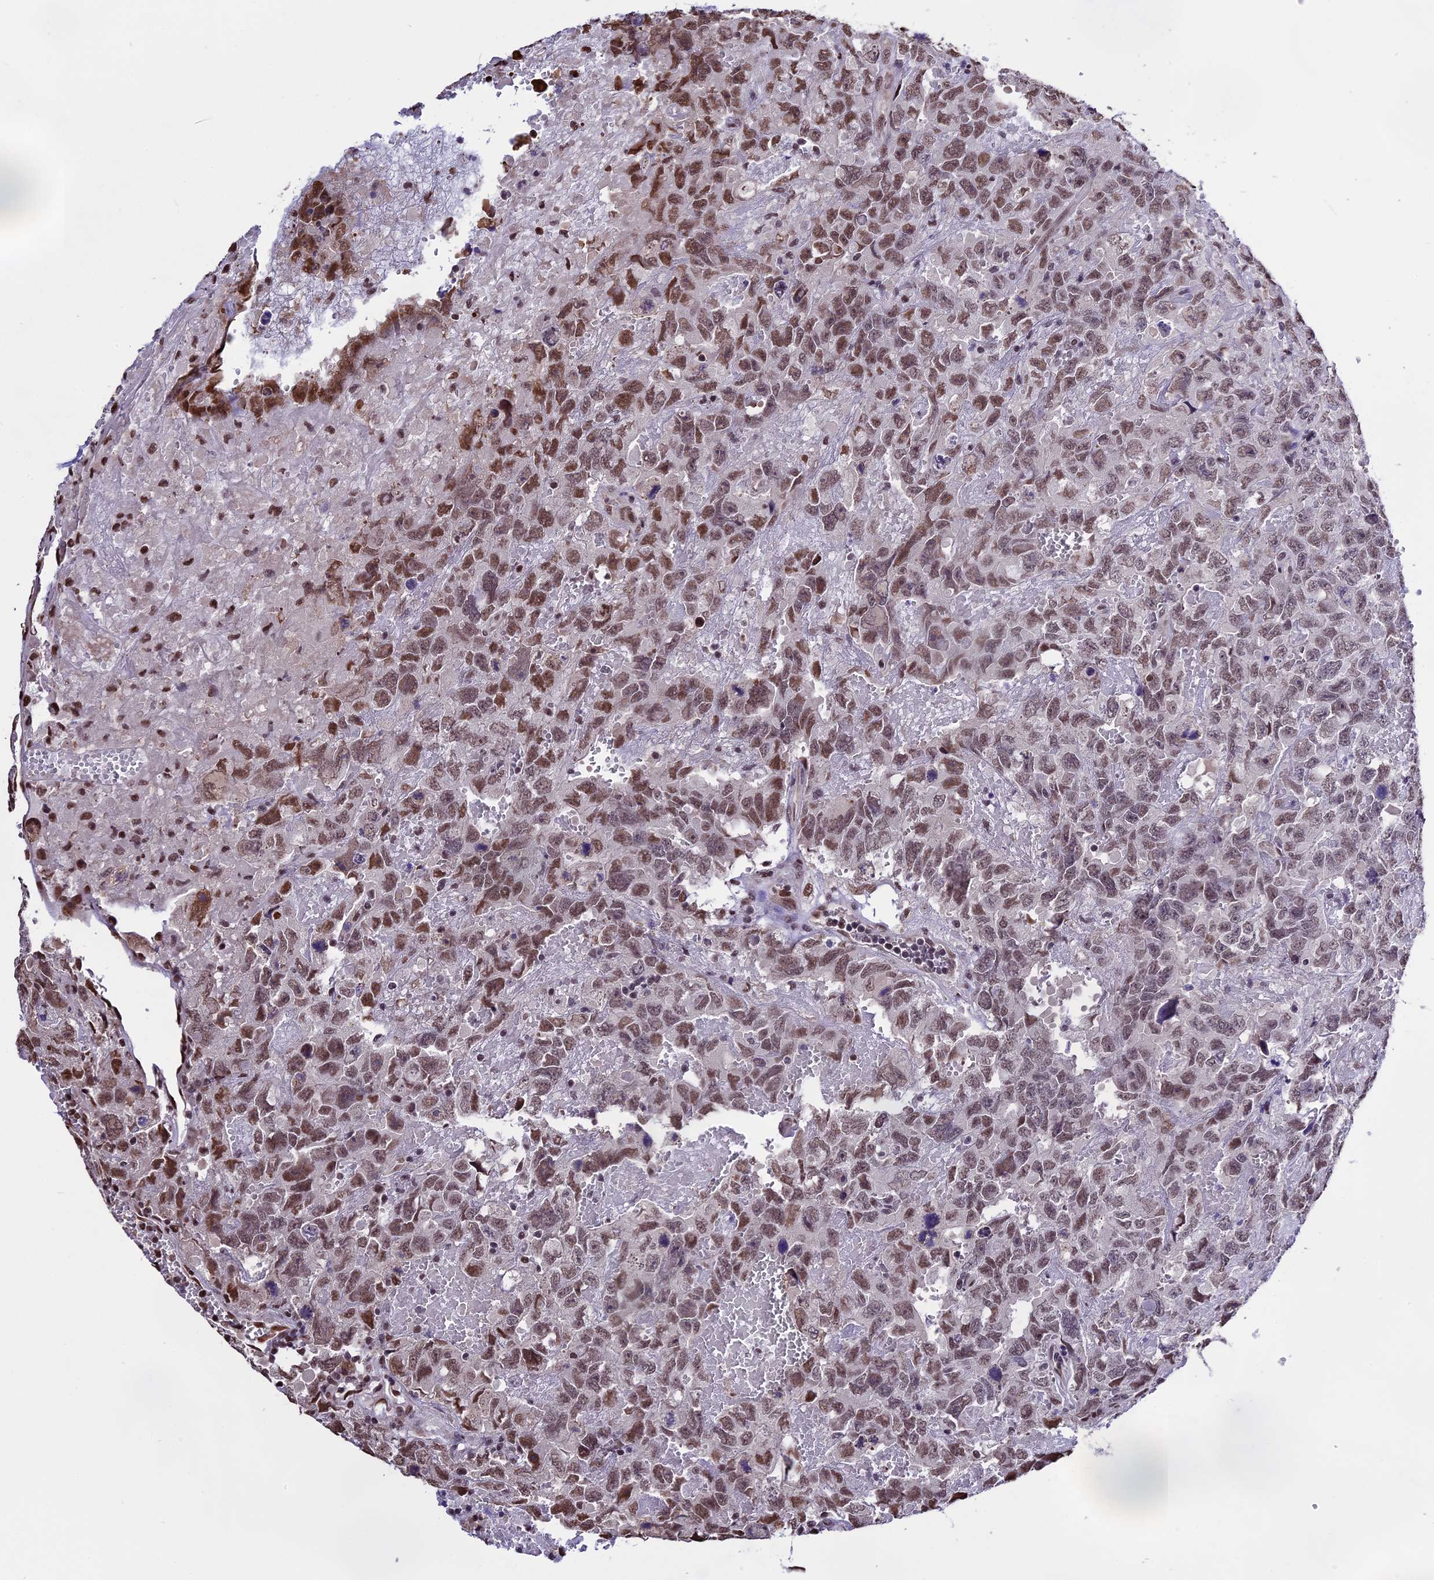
{"staining": {"intensity": "moderate", "quantity": ">75%", "location": "nuclear"}, "tissue": "testis cancer", "cell_type": "Tumor cells", "image_type": "cancer", "snomed": [{"axis": "morphology", "description": "Carcinoma, Embryonal, NOS"}, {"axis": "topography", "description": "Testis"}], "caption": "Testis cancer (embryonal carcinoma) was stained to show a protein in brown. There is medium levels of moderate nuclear staining in about >75% of tumor cells.", "gene": "POLR3E", "patient": {"sex": "male", "age": 45}}